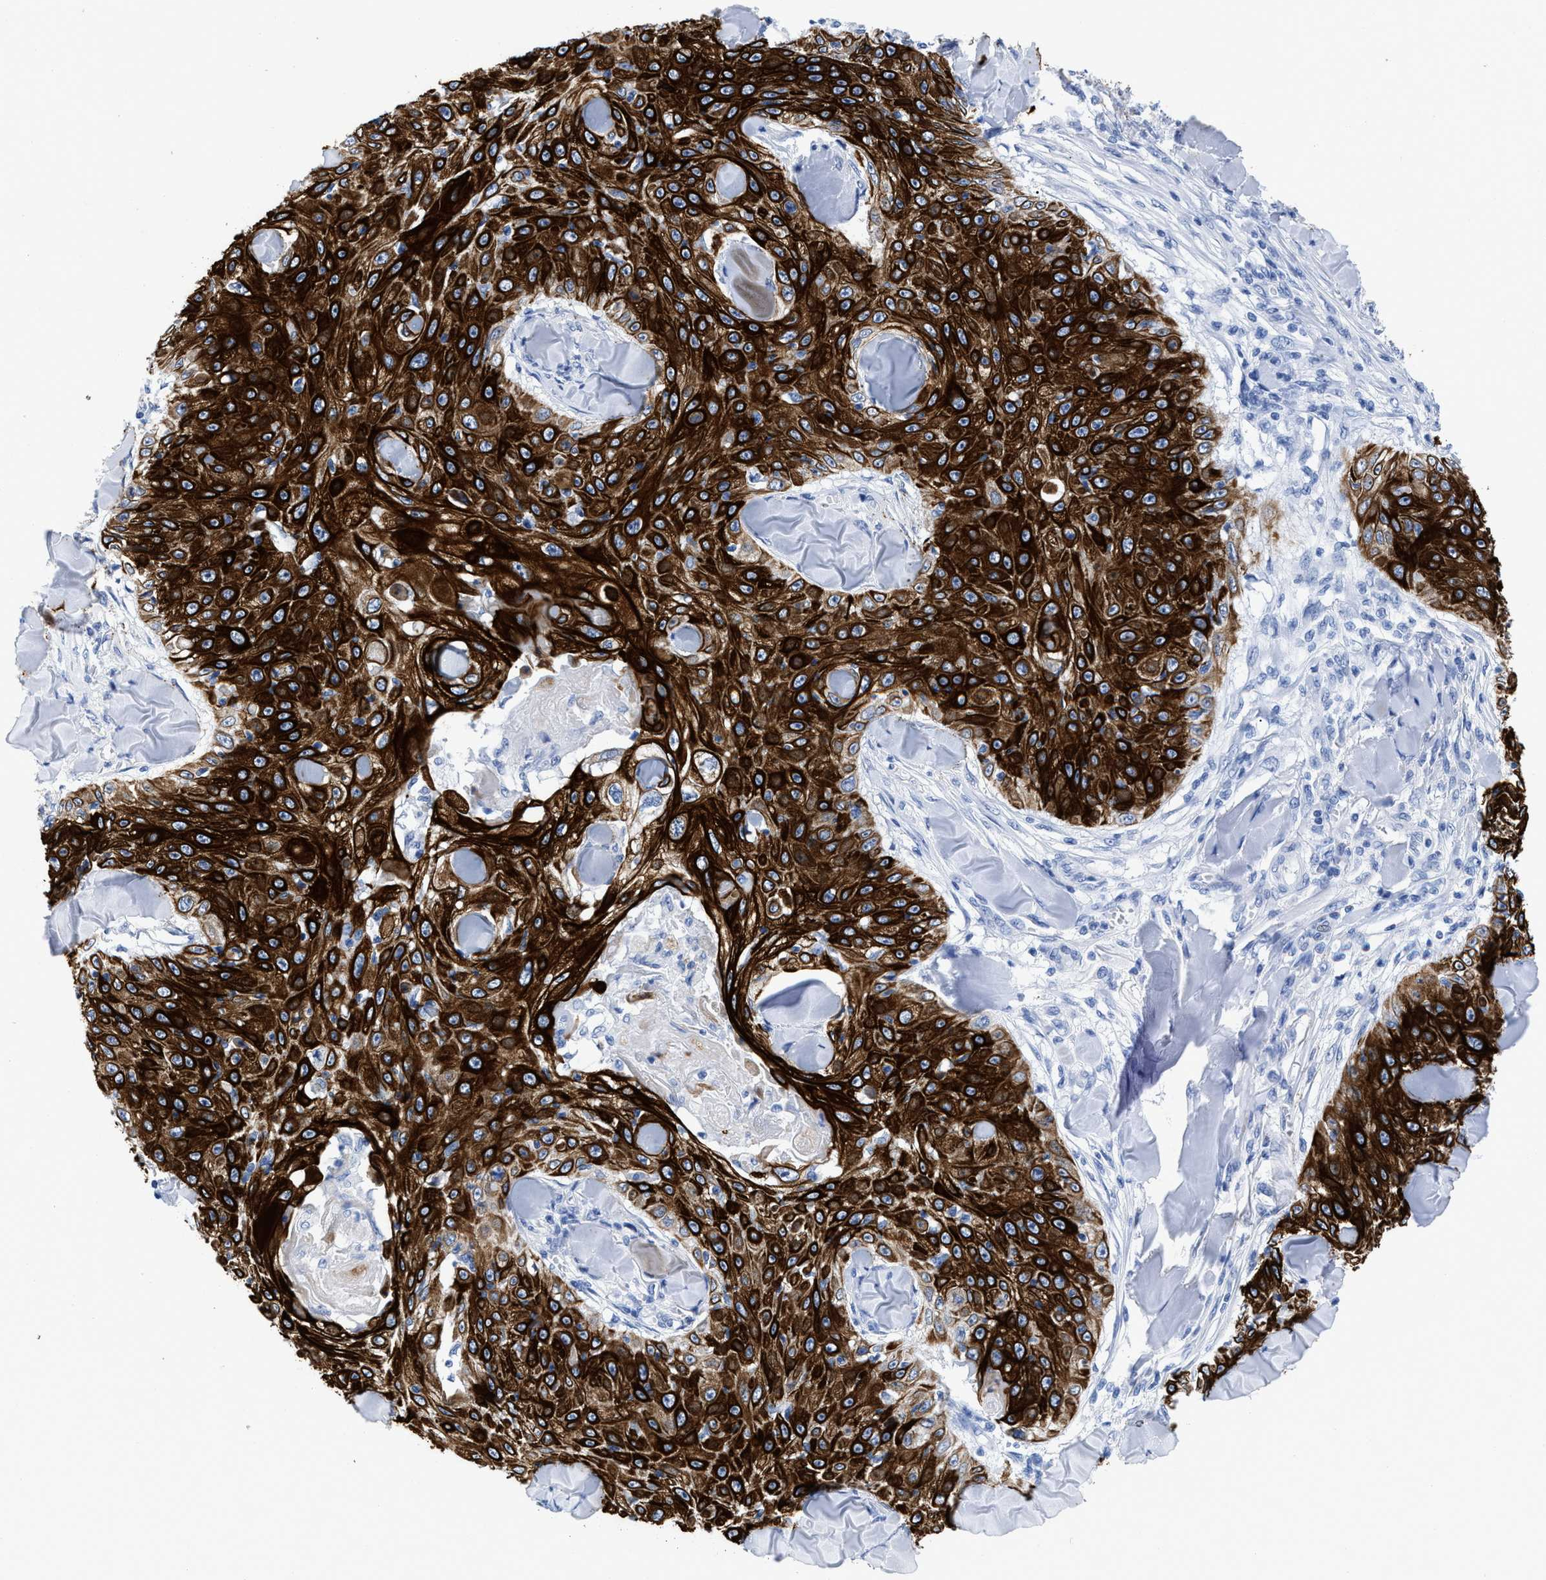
{"staining": {"intensity": "strong", "quantity": ">75%", "location": "cytoplasmic/membranous"}, "tissue": "skin cancer", "cell_type": "Tumor cells", "image_type": "cancer", "snomed": [{"axis": "morphology", "description": "Squamous cell carcinoma, NOS"}, {"axis": "topography", "description": "Skin"}], "caption": "This is a histology image of immunohistochemistry staining of skin cancer, which shows strong staining in the cytoplasmic/membranous of tumor cells.", "gene": "DUSP26", "patient": {"sex": "male", "age": 86}}